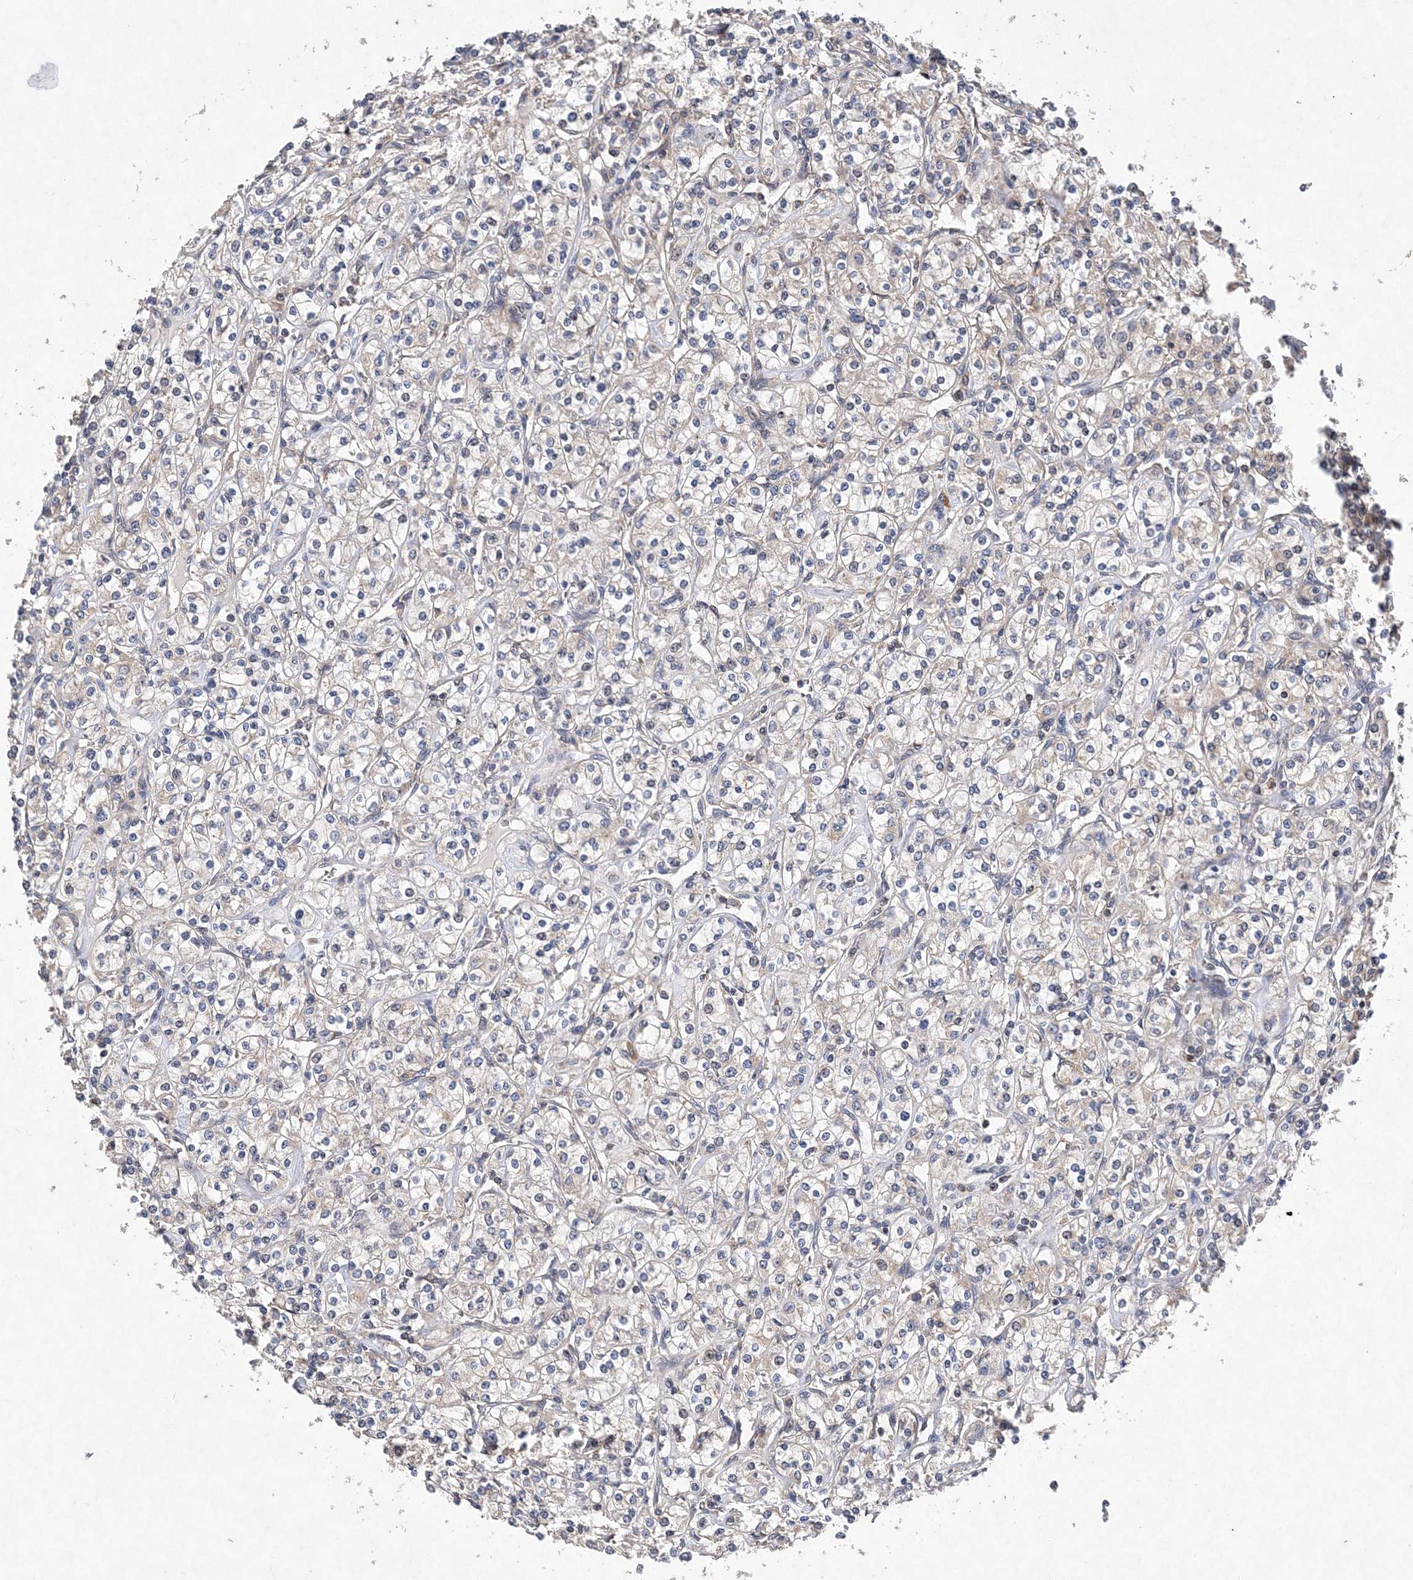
{"staining": {"intensity": "negative", "quantity": "none", "location": "none"}, "tissue": "renal cancer", "cell_type": "Tumor cells", "image_type": "cancer", "snomed": [{"axis": "morphology", "description": "Adenocarcinoma, NOS"}, {"axis": "topography", "description": "Kidney"}], "caption": "The photomicrograph demonstrates no staining of tumor cells in adenocarcinoma (renal).", "gene": "PROSER1", "patient": {"sex": "male", "age": 77}}